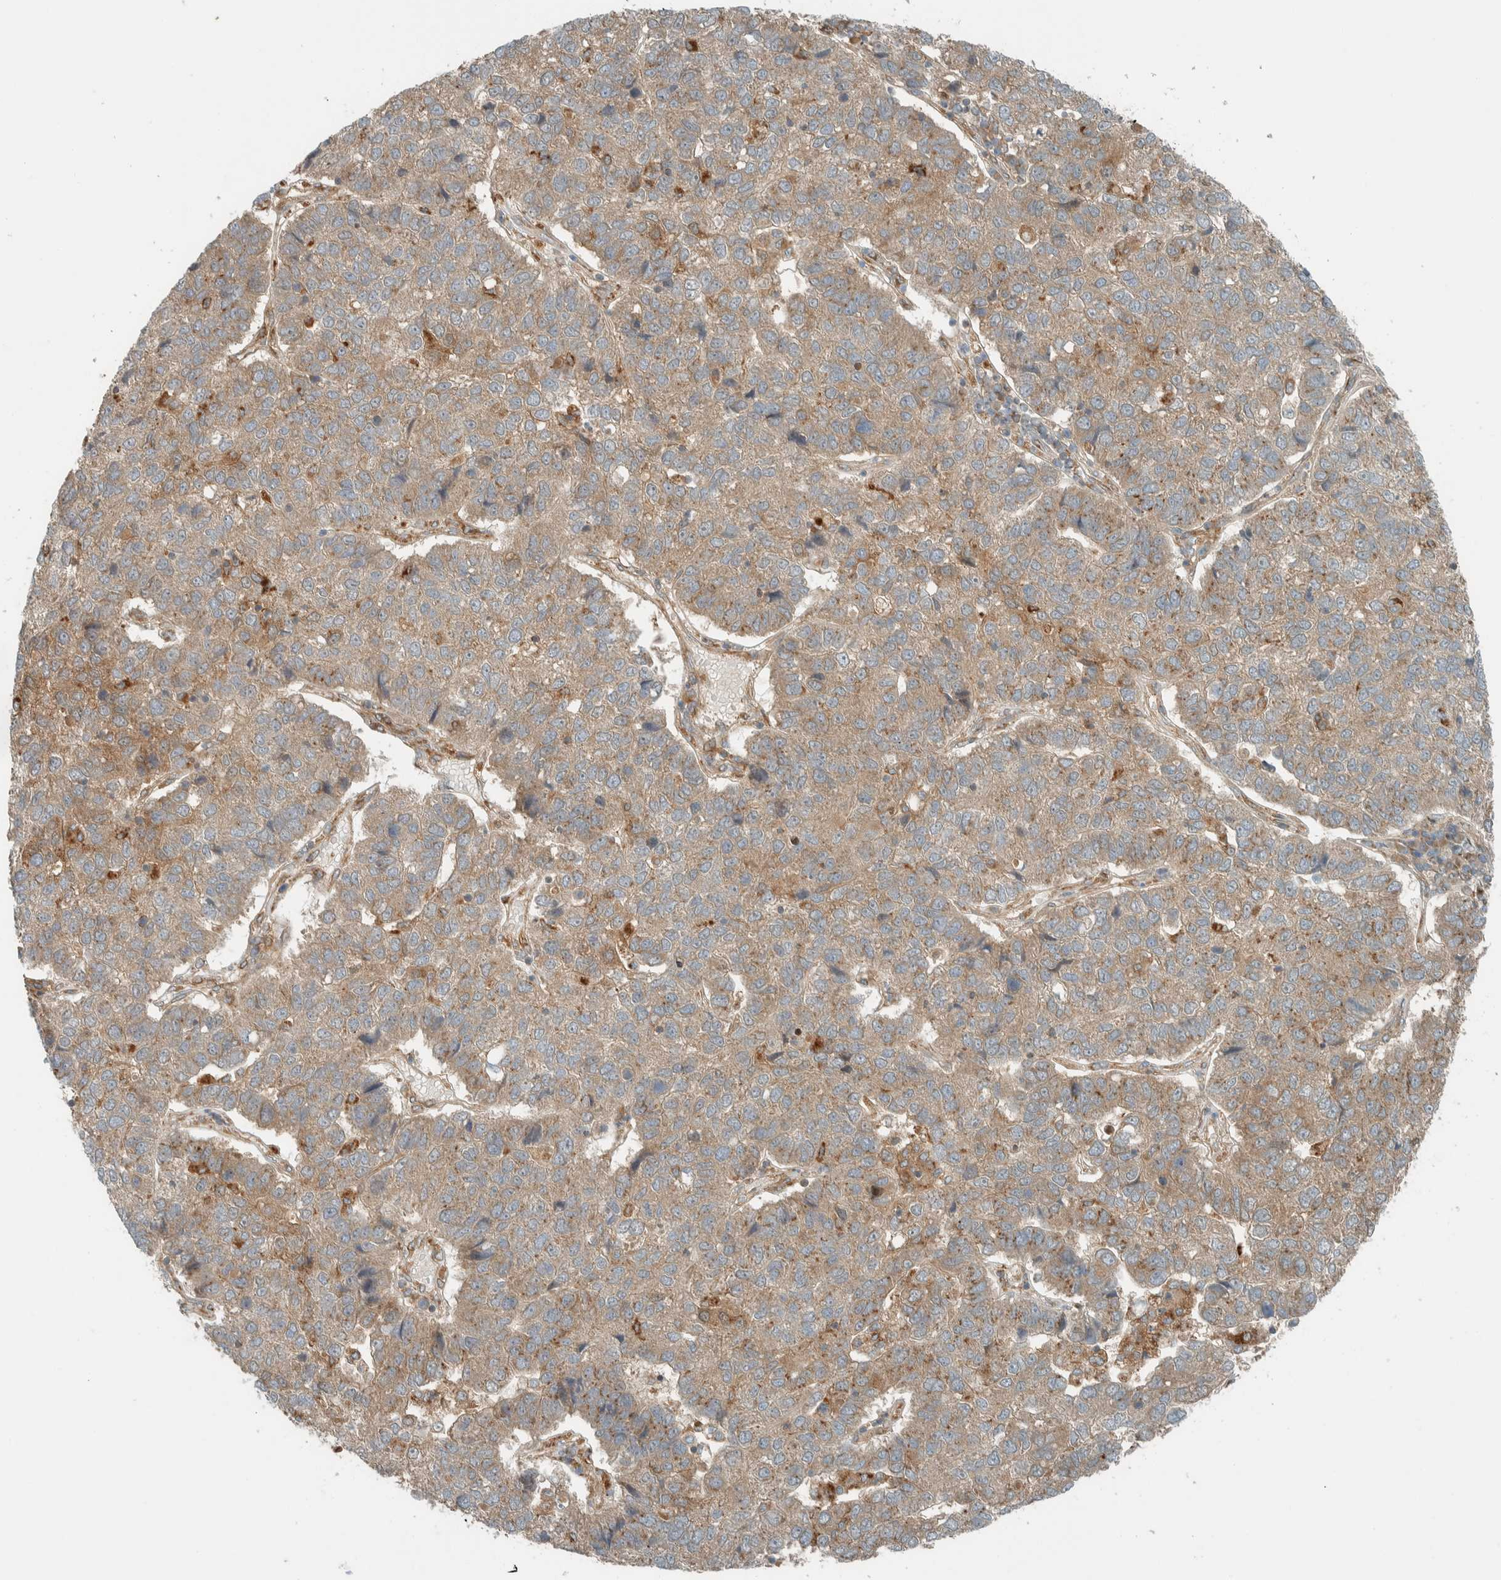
{"staining": {"intensity": "moderate", "quantity": ">75%", "location": "cytoplasmic/membranous"}, "tissue": "pancreatic cancer", "cell_type": "Tumor cells", "image_type": "cancer", "snomed": [{"axis": "morphology", "description": "Adenocarcinoma, NOS"}, {"axis": "topography", "description": "Pancreas"}], "caption": "DAB (3,3'-diaminobenzidine) immunohistochemical staining of human pancreatic adenocarcinoma displays moderate cytoplasmic/membranous protein expression in about >75% of tumor cells.", "gene": "EXOC7", "patient": {"sex": "female", "age": 61}}